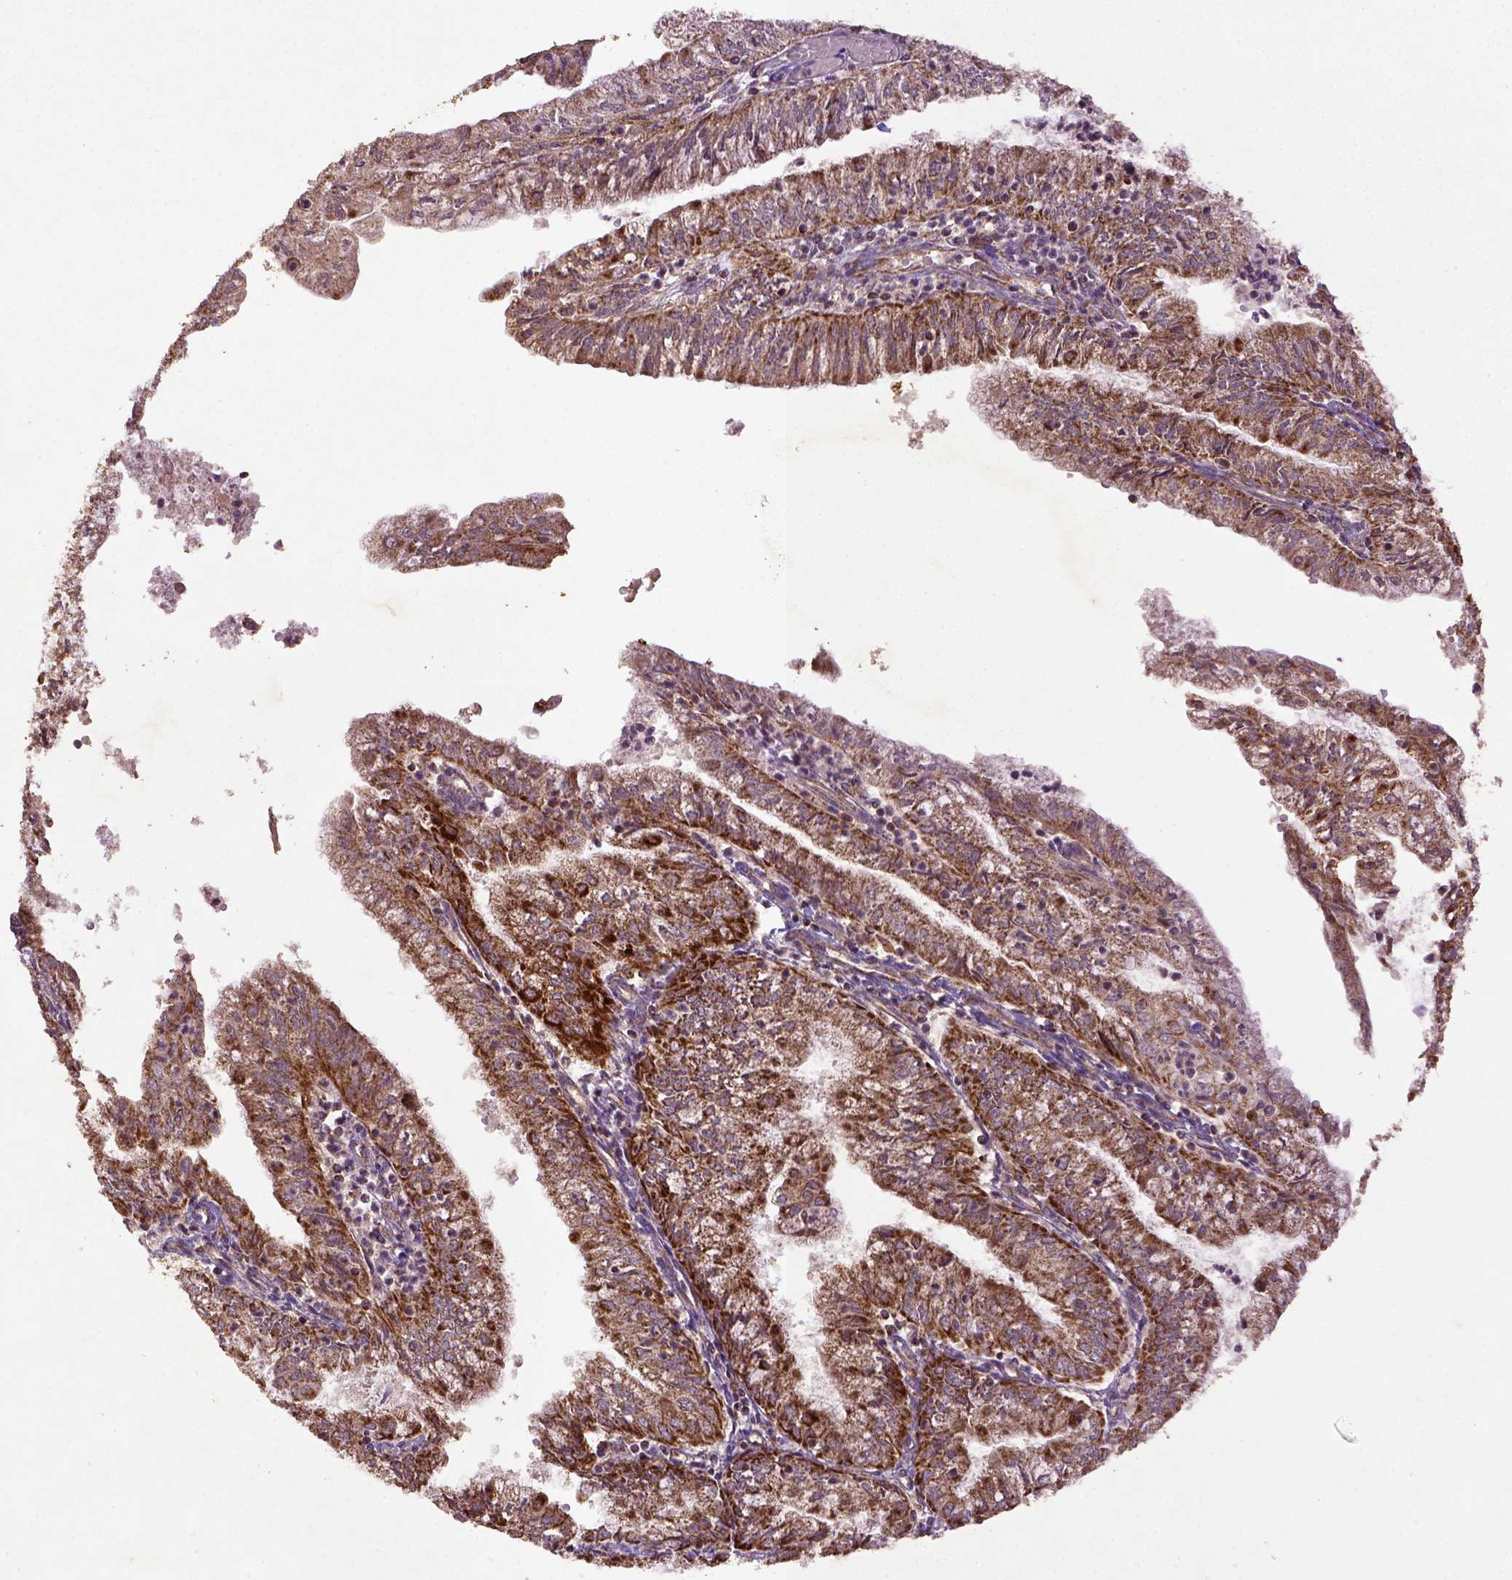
{"staining": {"intensity": "strong", "quantity": ">75%", "location": "cytoplasmic/membranous"}, "tissue": "endometrial cancer", "cell_type": "Tumor cells", "image_type": "cancer", "snomed": [{"axis": "morphology", "description": "Adenocarcinoma, NOS"}, {"axis": "topography", "description": "Endometrium"}], "caption": "Strong cytoplasmic/membranous staining for a protein is seen in approximately >75% of tumor cells of endometrial cancer using immunohistochemistry.", "gene": "MT-CO1", "patient": {"sex": "female", "age": 55}}